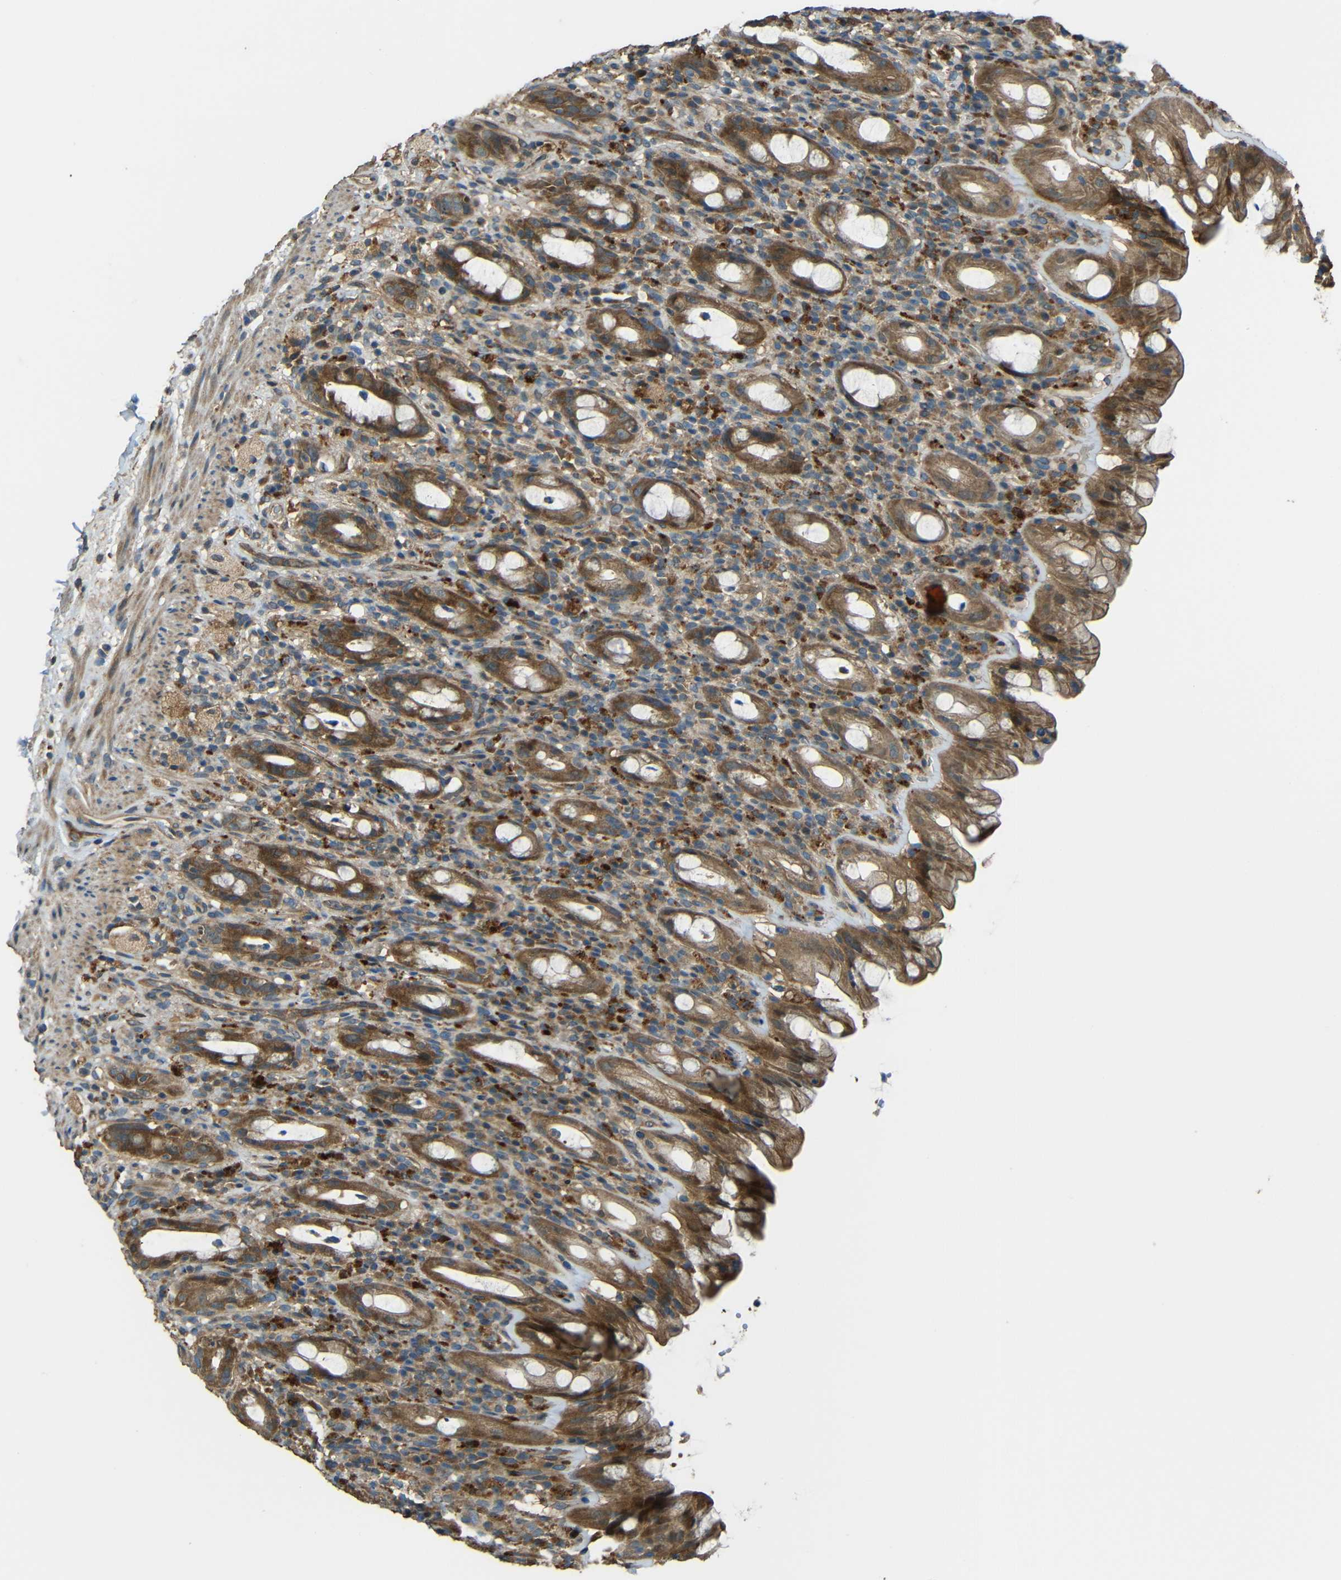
{"staining": {"intensity": "moderate", "quantity": ">75%", "location": "cytoplasmic/membranous"}, "tissue": "rectum", "cell_type": "Glandular cells", "image_type": "normal", "snomed": [{"axis": "morphology", "description": "Normal tissue, NOS"}, {"axis": "topography", "description": "Rectum"}], "caption": "Immunohistochemical staining of benign rectum exhibits medium levels of moderate cytoplasmic/membranous positivity in approximately >75% of glandular cells. (IHC, brightfield microscopy, high magnification).", "gene": "ACACA", "patient": {"sex": "male", "age": 44}}